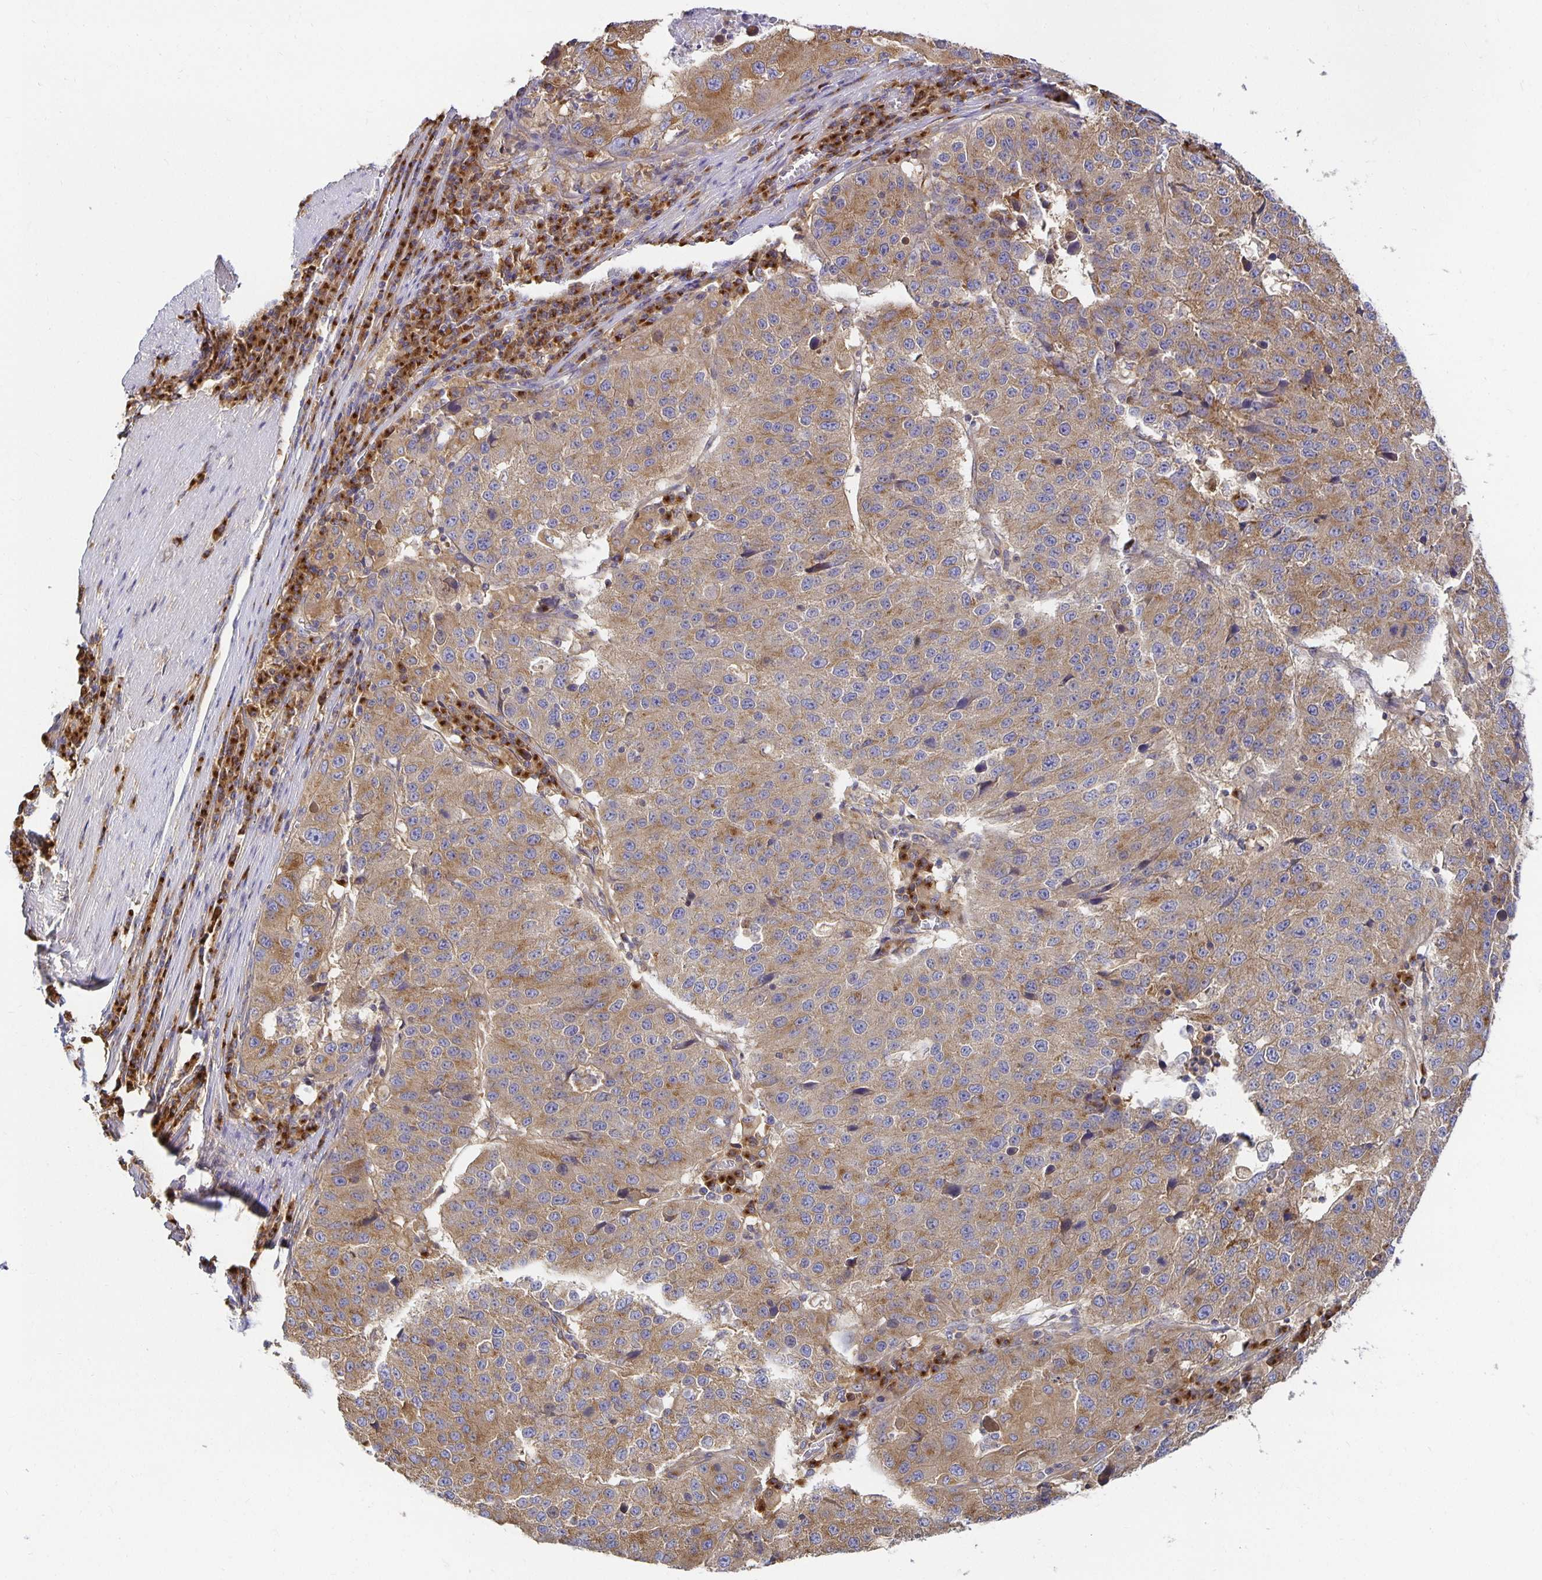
{"staining": {"intensity": "moderate", "quantity": ">75%", "location": "cytoplasmic/membranous"}, "tissue": "stomach cancer", "cell_type": "Tumor cells", "image_type": "cancer", "snomed": [{"axis": "morphology", "description": "Adenocarcinoma, NOS"}, {"axis": "topography", "description": "Stomach"}], "caption": "A high-resolution micrograph shows immunohistochemistry (IHC) staining of stomach cancer, which exhibits moderate cytoplasmic/membranous staining in about >75% of tumor cells.", "gene": "USO1", "patient": {"sex": "male", "age": 71}}